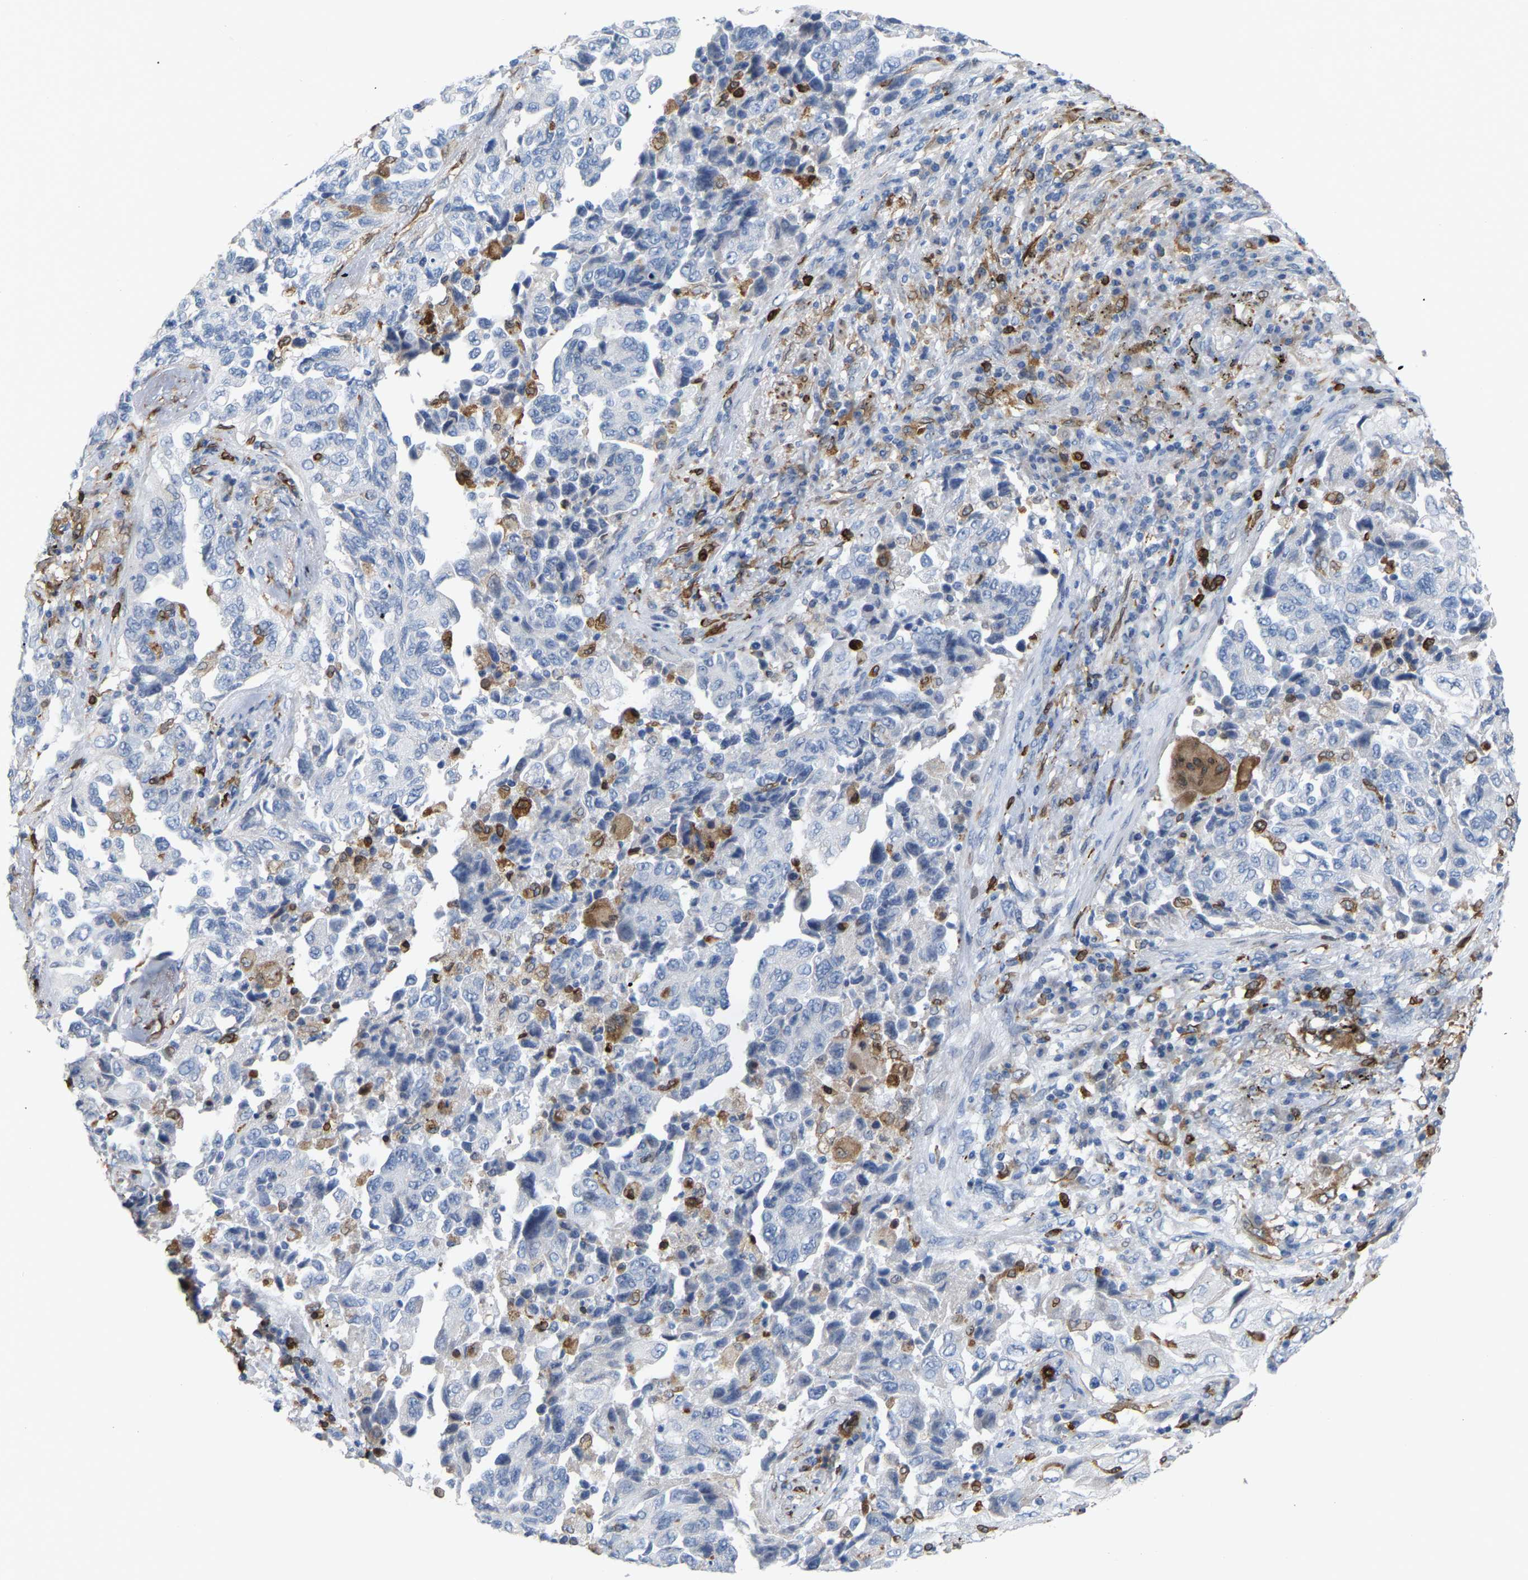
{"staining": {"intensity": "negative", "quantity": "none", "location": "none"}, "tissue": "lung cancer", "cell_type": "Tumor cells", "image_type": "cancer", "snomed": [{"axis": "morphology", "description": "Adenocarcinoma, NOS"}, {"axis": "topography", "description": "Lung"}], "caption": "DAB immunohistochemical staining of human adenocarcinoma (lung) displays no significant expression in tumor cells. (DAB (3,3'-diaminobenzidine) immunohistochemistry (IHC) with hematoxylin counter stain).", "gene": "PTGS1", "patient": {"sex": "female", "age": 51}}